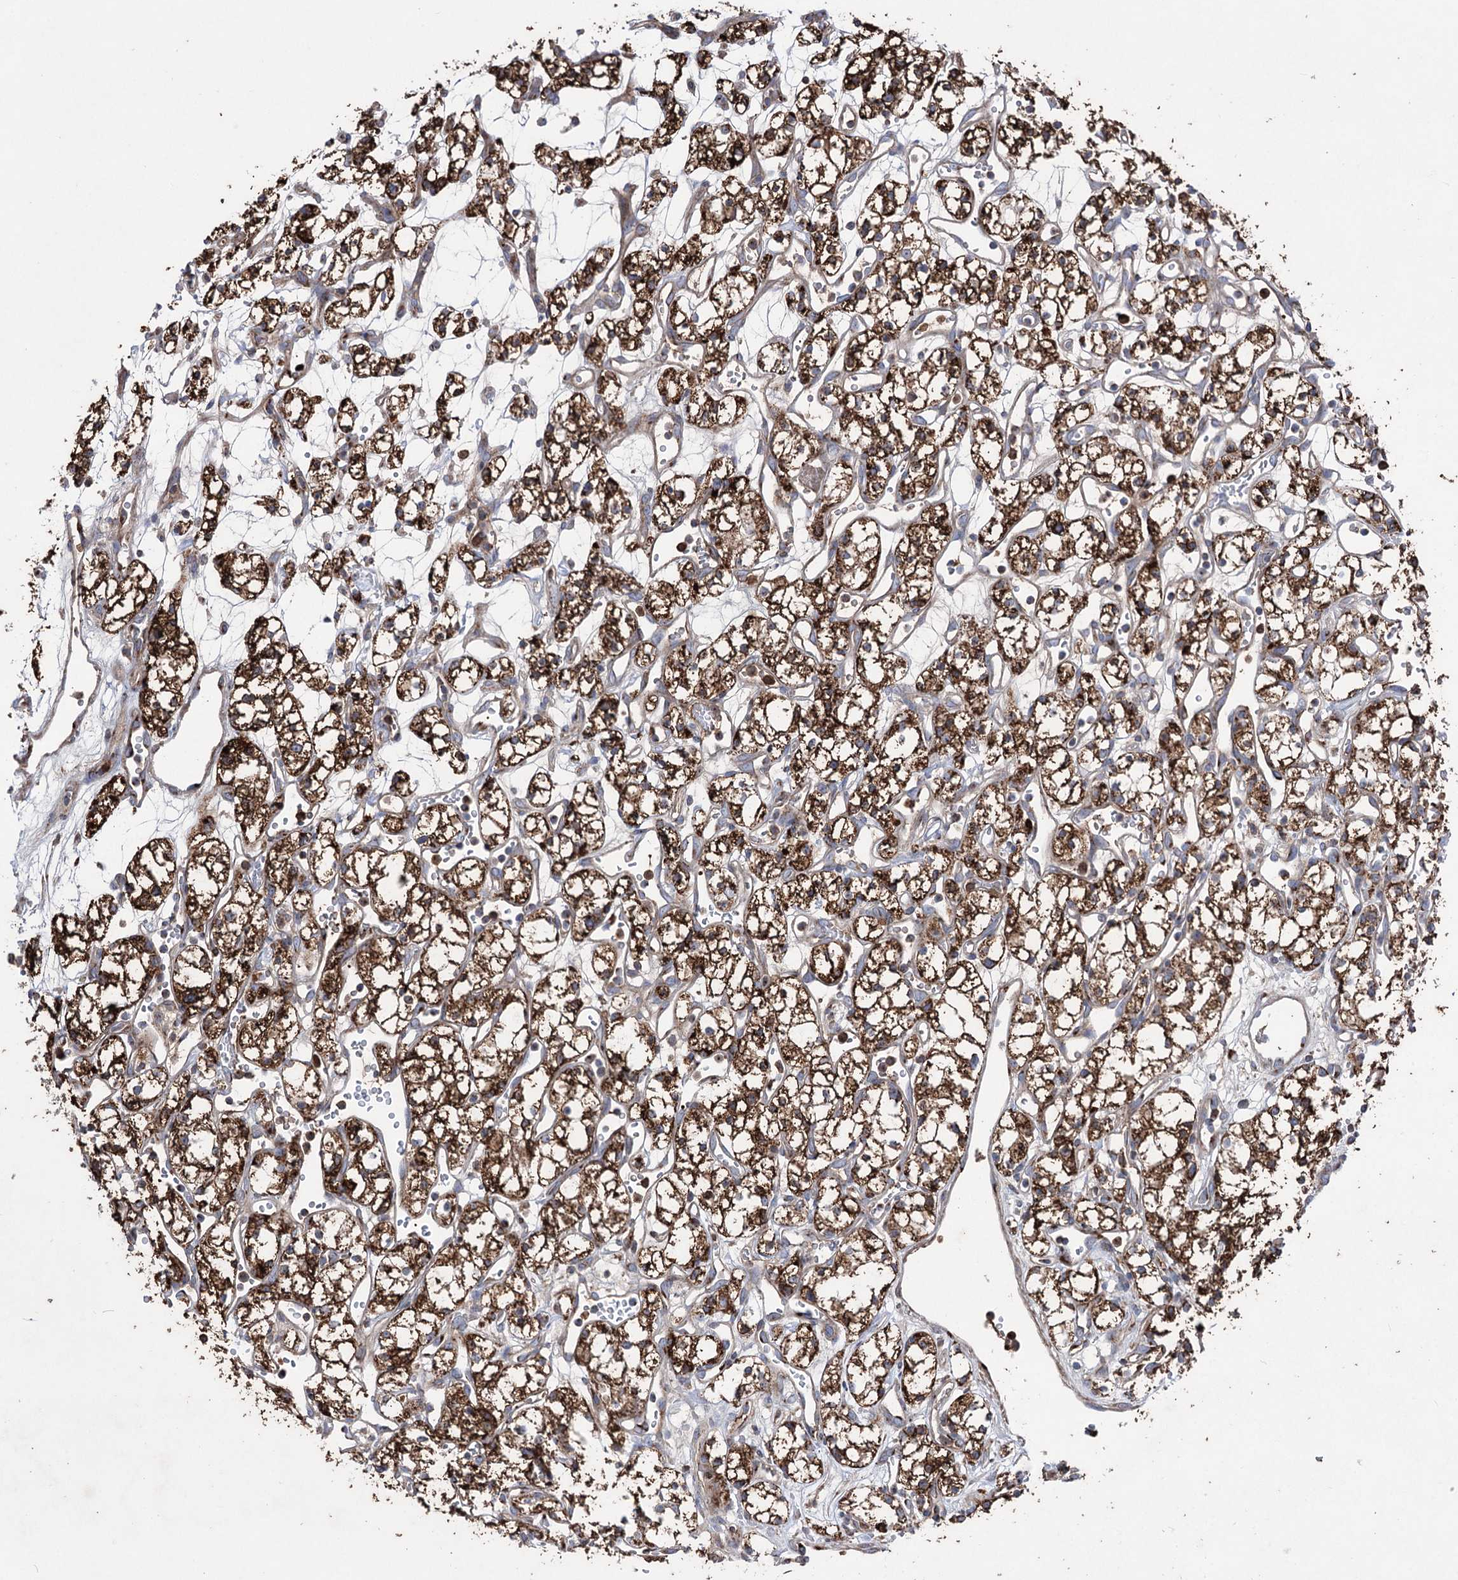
{"staining": {"intensity": "strong", "quantity": ">75%", "location": "cytoplasmic/membranous"}, "tissue": "renal cancer", "cell_type": "Tumor cells", "image_type": "cancer", "snomed": [{"axis": "morphology", "description": "Adenocarcinoma, NOS"}, {"axis": "topography", "description": "Kidney"}], "caption": "Immunohistochemistry (IHC) image of human adenocarcinoma (renal) stained for a protein (brown), which demonstrates high levels of strong cytoplasmic/membranous expression in about >75% of tumor cells.", "gene": "ARHGAP20", "patient": {"sex": "male", "age": 59}}